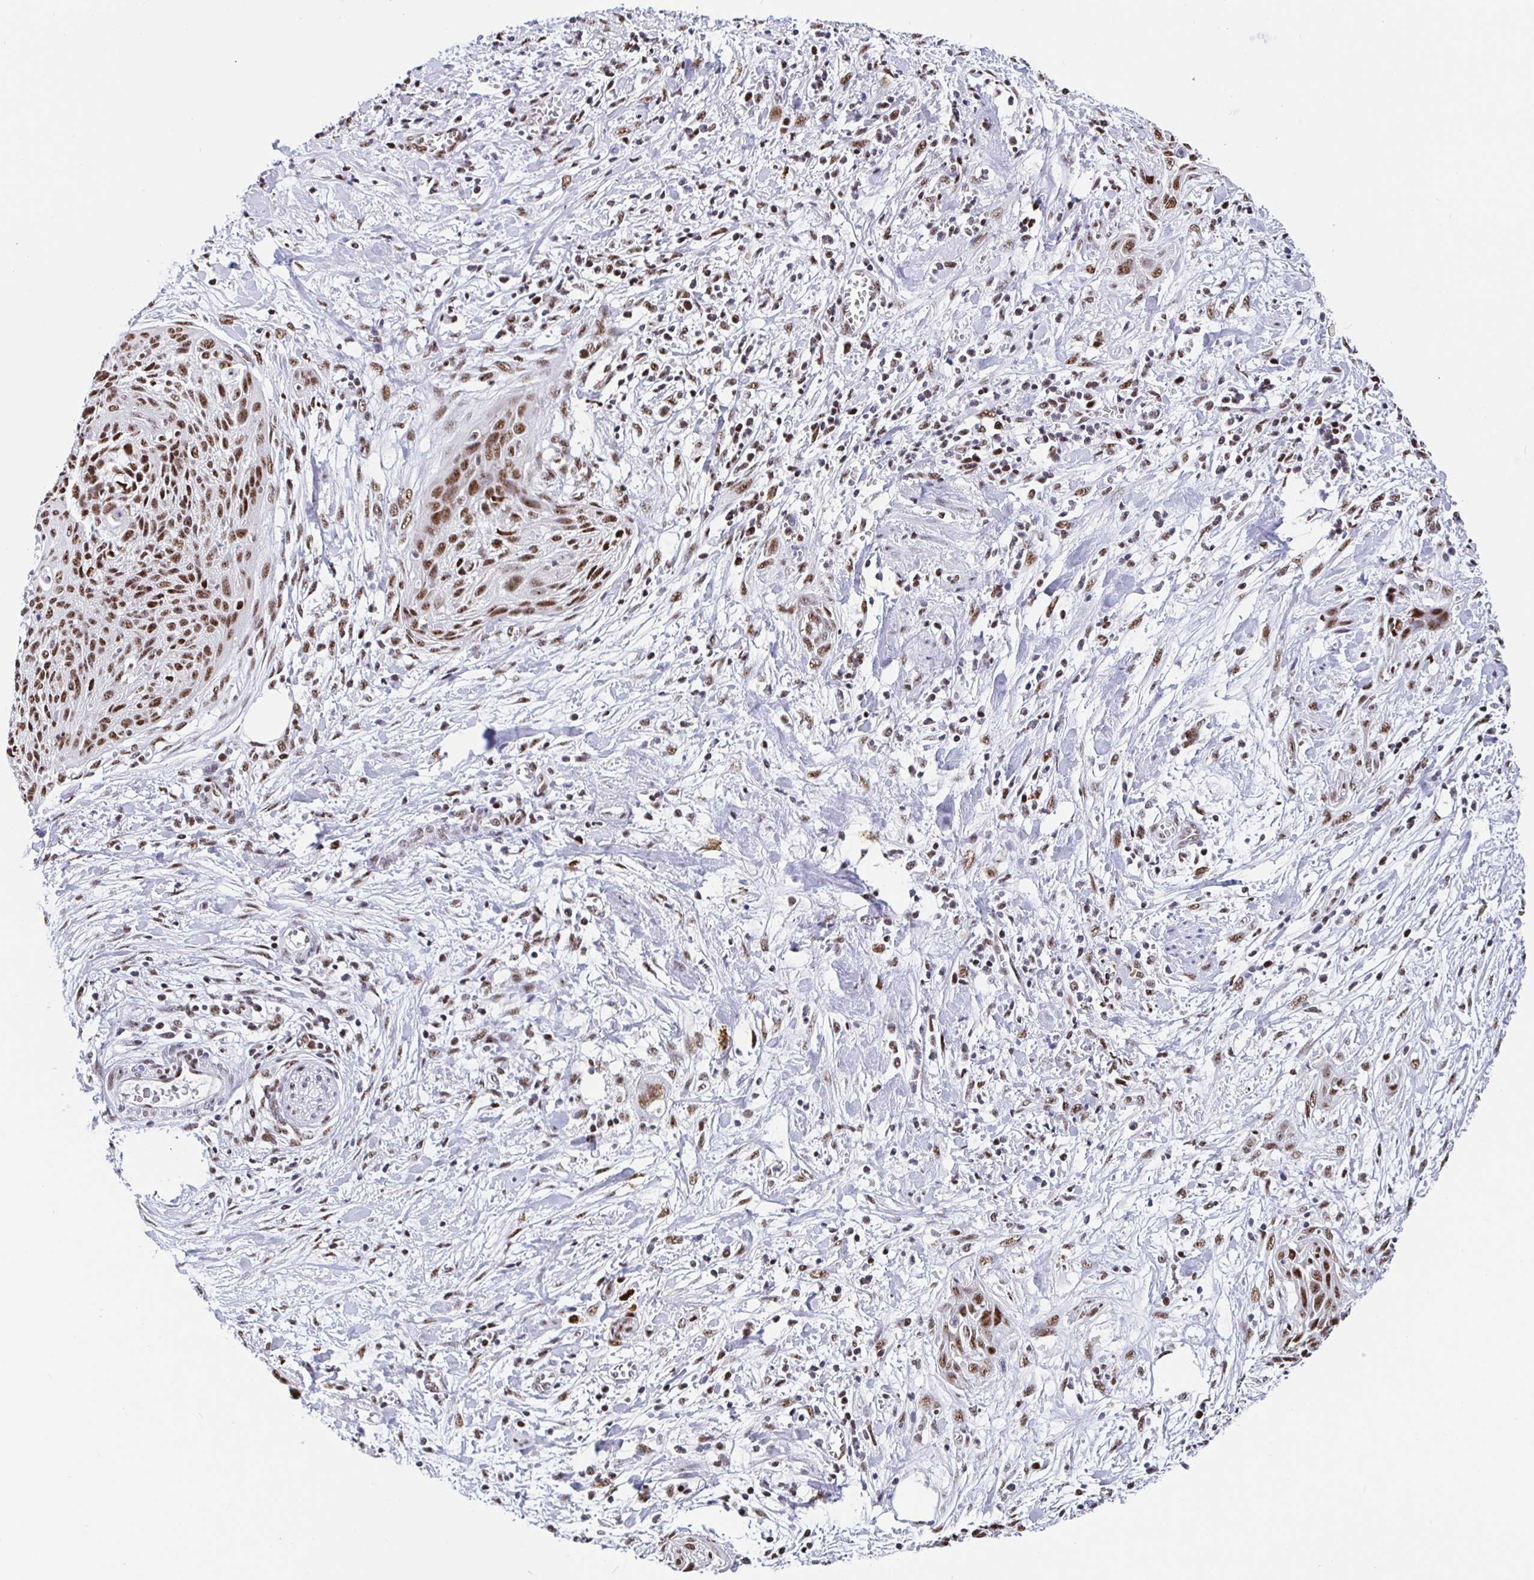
{"staining": {"intensity": "moderate", "quantity": ">75%", "location": "nuclear"}, "tissue": "cervical cancer", "cell_type": "Tumor cells", "image_type": "cancer", "snomed": [{"axis": "morphology", "description": "Squamous cell carcinoma, NOS"}, {"axis": "topography", "description": "Cervix"}], "caption": "This micrograph exhibits immunohistochemistry staining of human cervical cancer (squamous cell carcinoma), with medium moderate nuclear expression in about >75% of tumor cells.", "gene": "SETD5", "patient": {"sex": "female", "age": 55}}